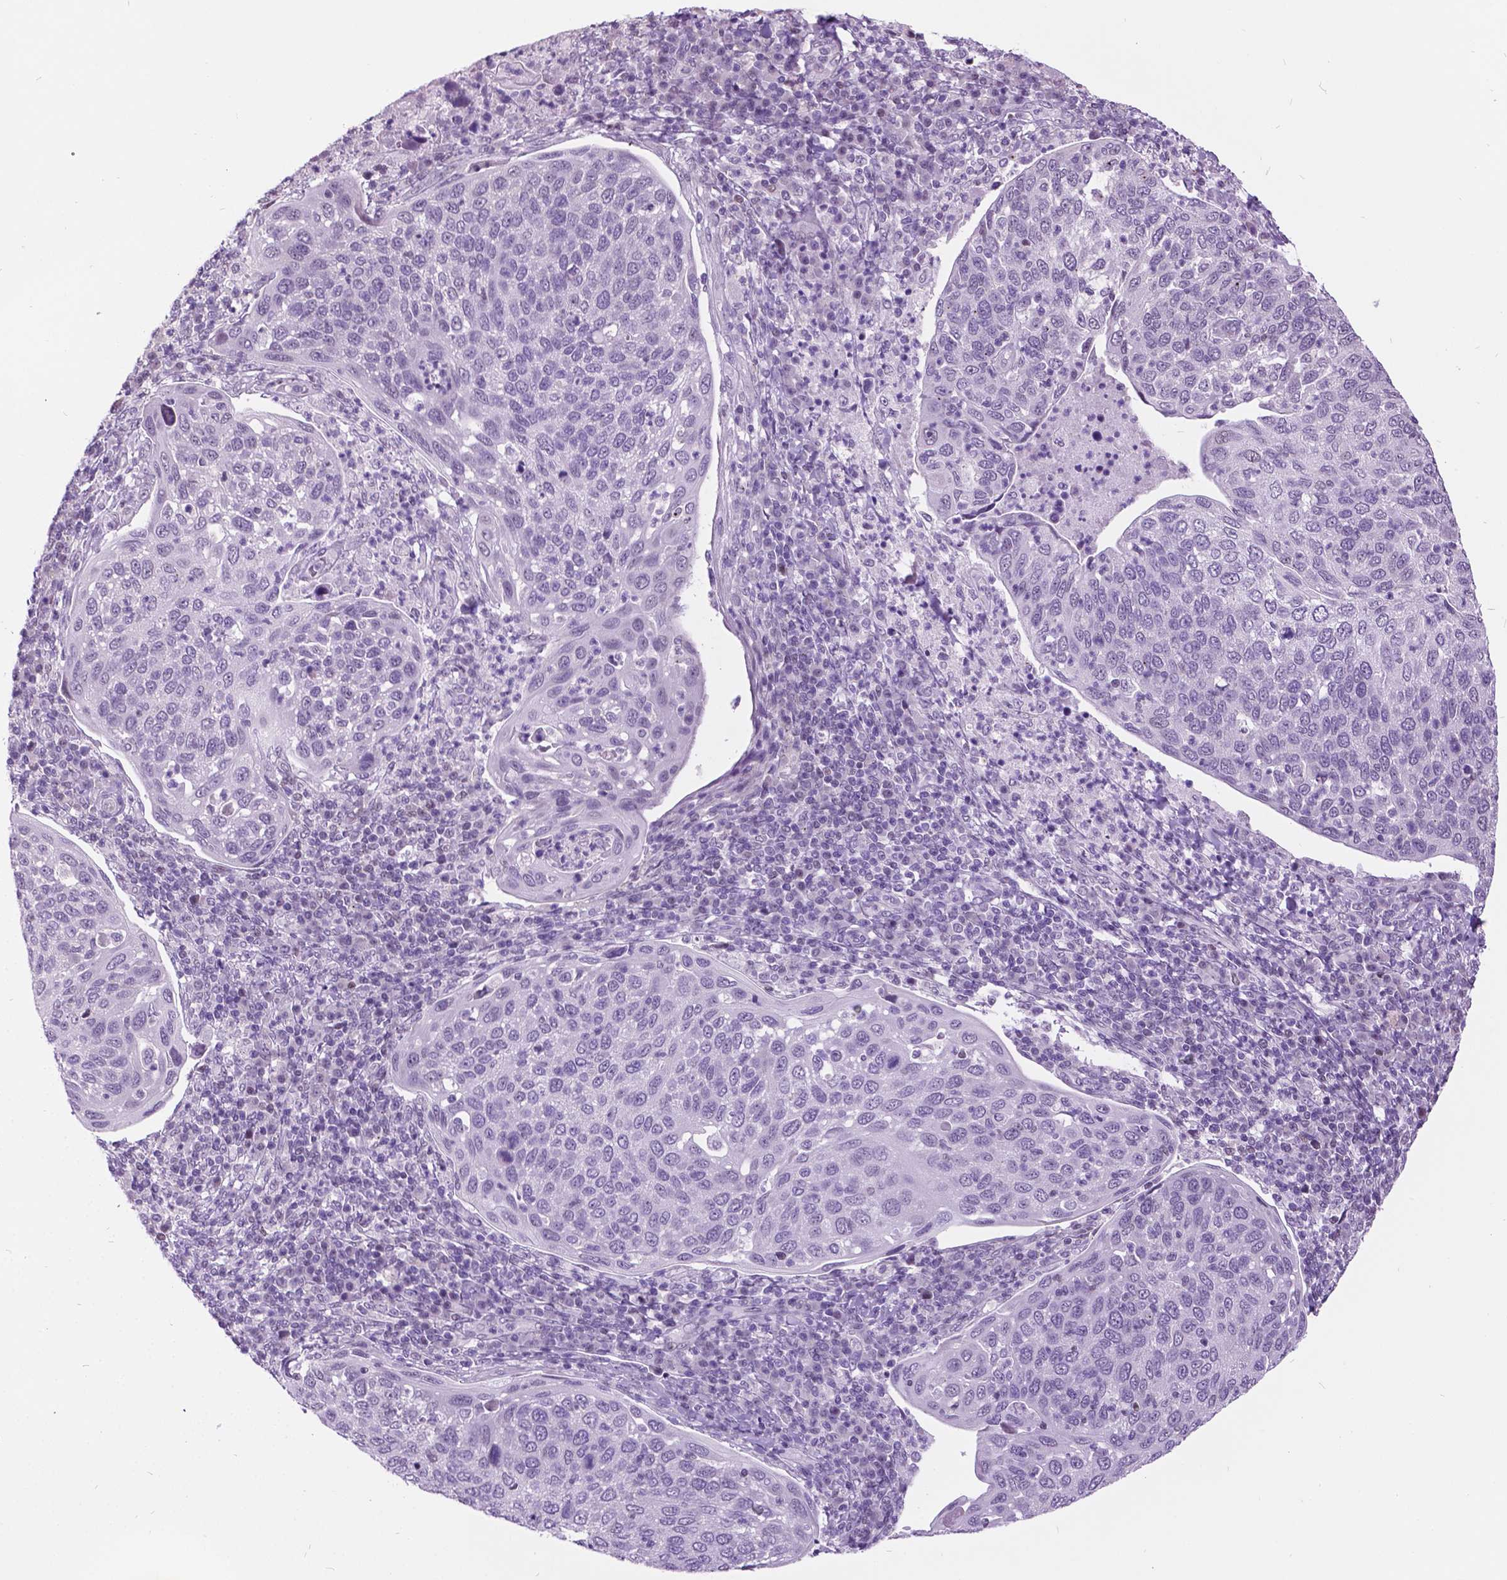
{"staining": {"intensity": "negative", "quantity": "none", "location": "none"}, "tissue": "cervical cancer", "cell_type": "Tumor cells", "image_type": "cancer", "snomed": [{"axis": "morphology", "description": "Squamous cell carcinoma, NOS"}, {"axis": "topography", "description": "Cervix"}], "caption": "An image of cervical cancer (squamous cell carcinoma) stained for a protein exhibits no brown staining in tumor cells.", "gene": "DPF3", "patient": {"sex": "female", "age": 54}}